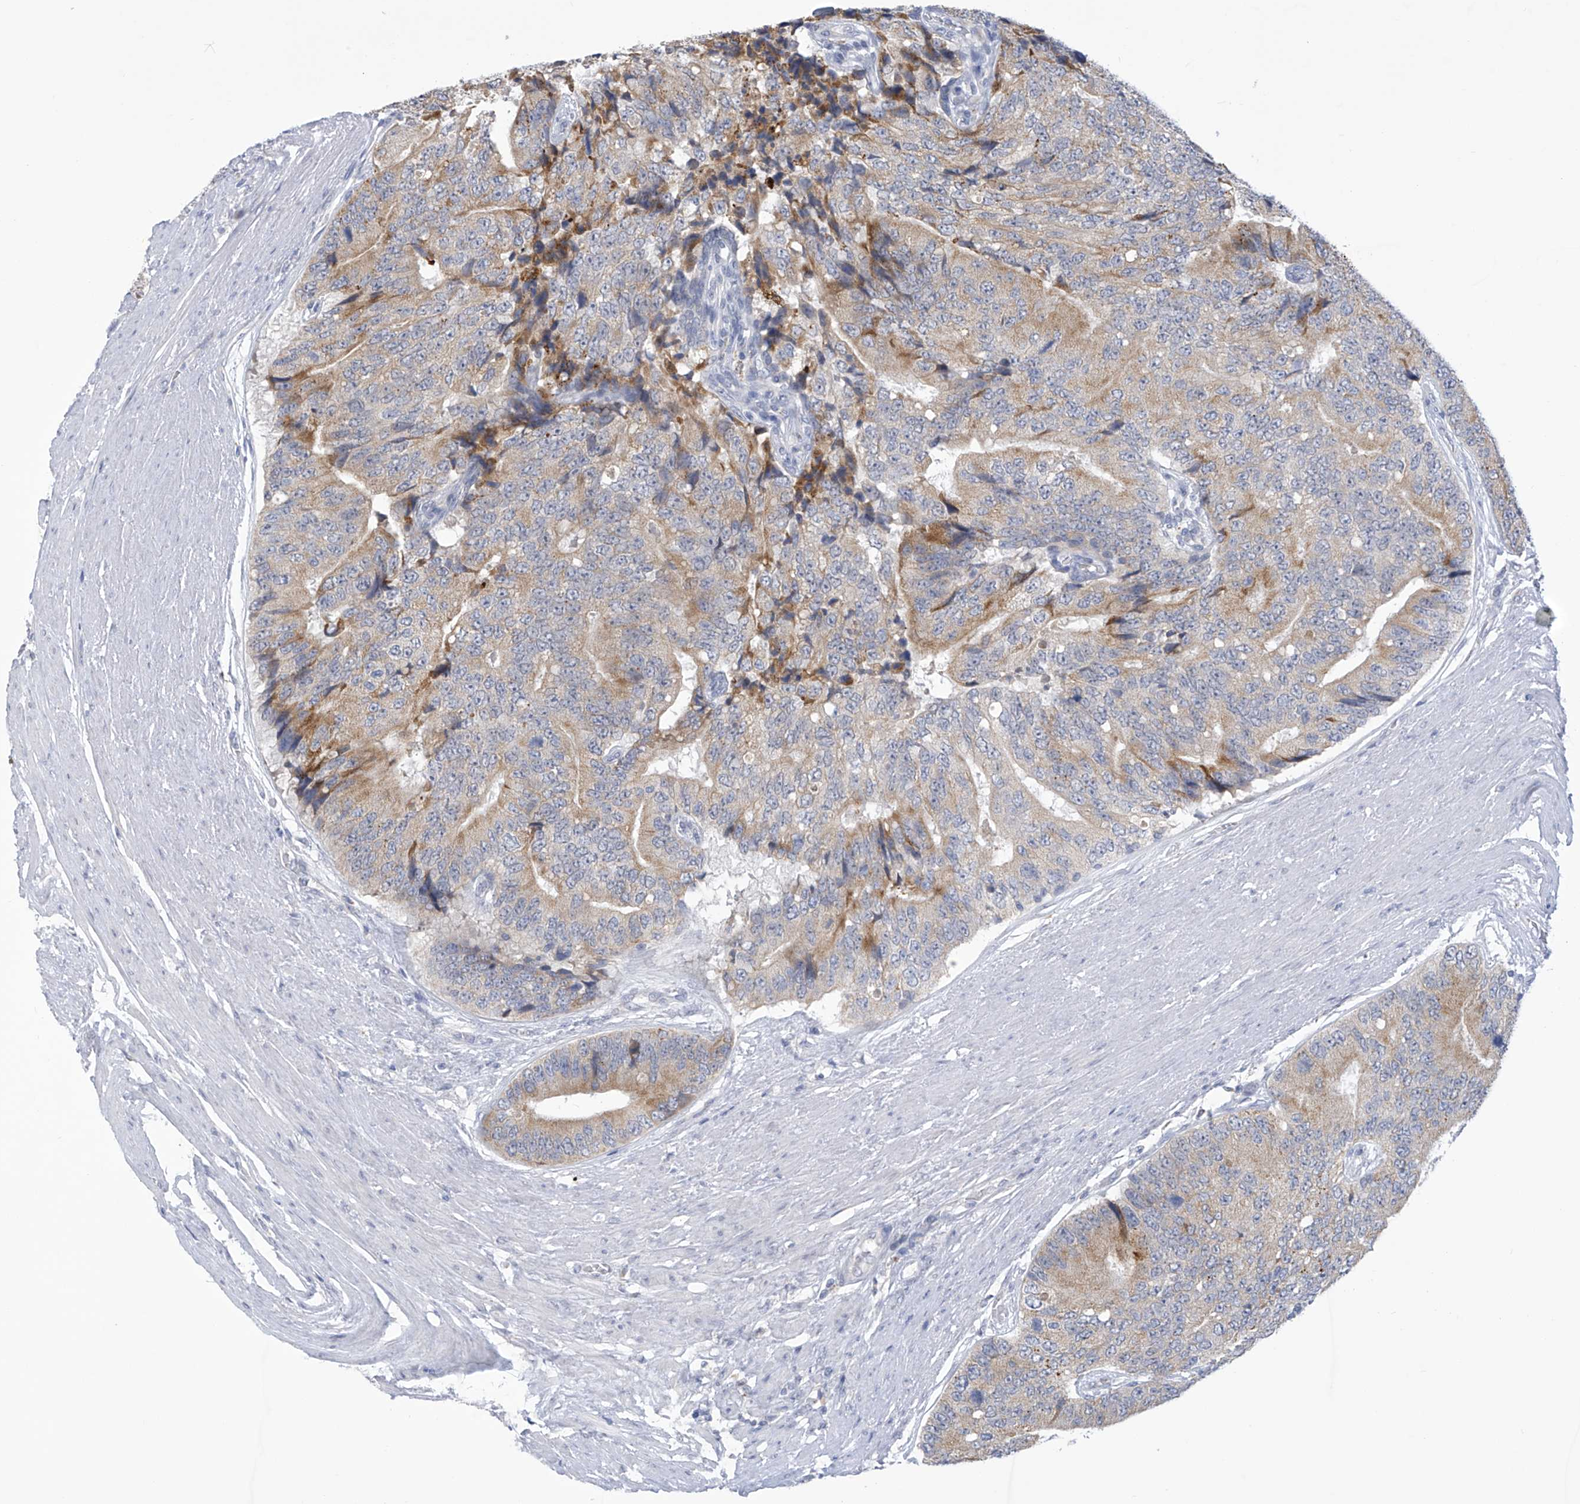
{"staining": {"intensity": "weak", "quantity": ">75%", "location": "cytoplasmic/membranous"}, "tissue": "prostate cancer", "cell_type": "Tumor cells", "image_type": "cancer", "snomed": [{"axis": "morphology", "description": "Adenocarcinoma, High grade"}, {"axis": "topography", "description": "Prostate"}], "caption": "DAB immunohistochemical staining of human high-grade adenocarcinoma (prostate) demonstrates weak cytoplasmic/membranous protein staining in approximately >75% of tumor cells. (Stains: DAB in brown, nuclei in blue, Microscopy: brightfield microscopy at high magnification).", "gene": "IBA57", "patient": {"sex": "male", "age": 70}}